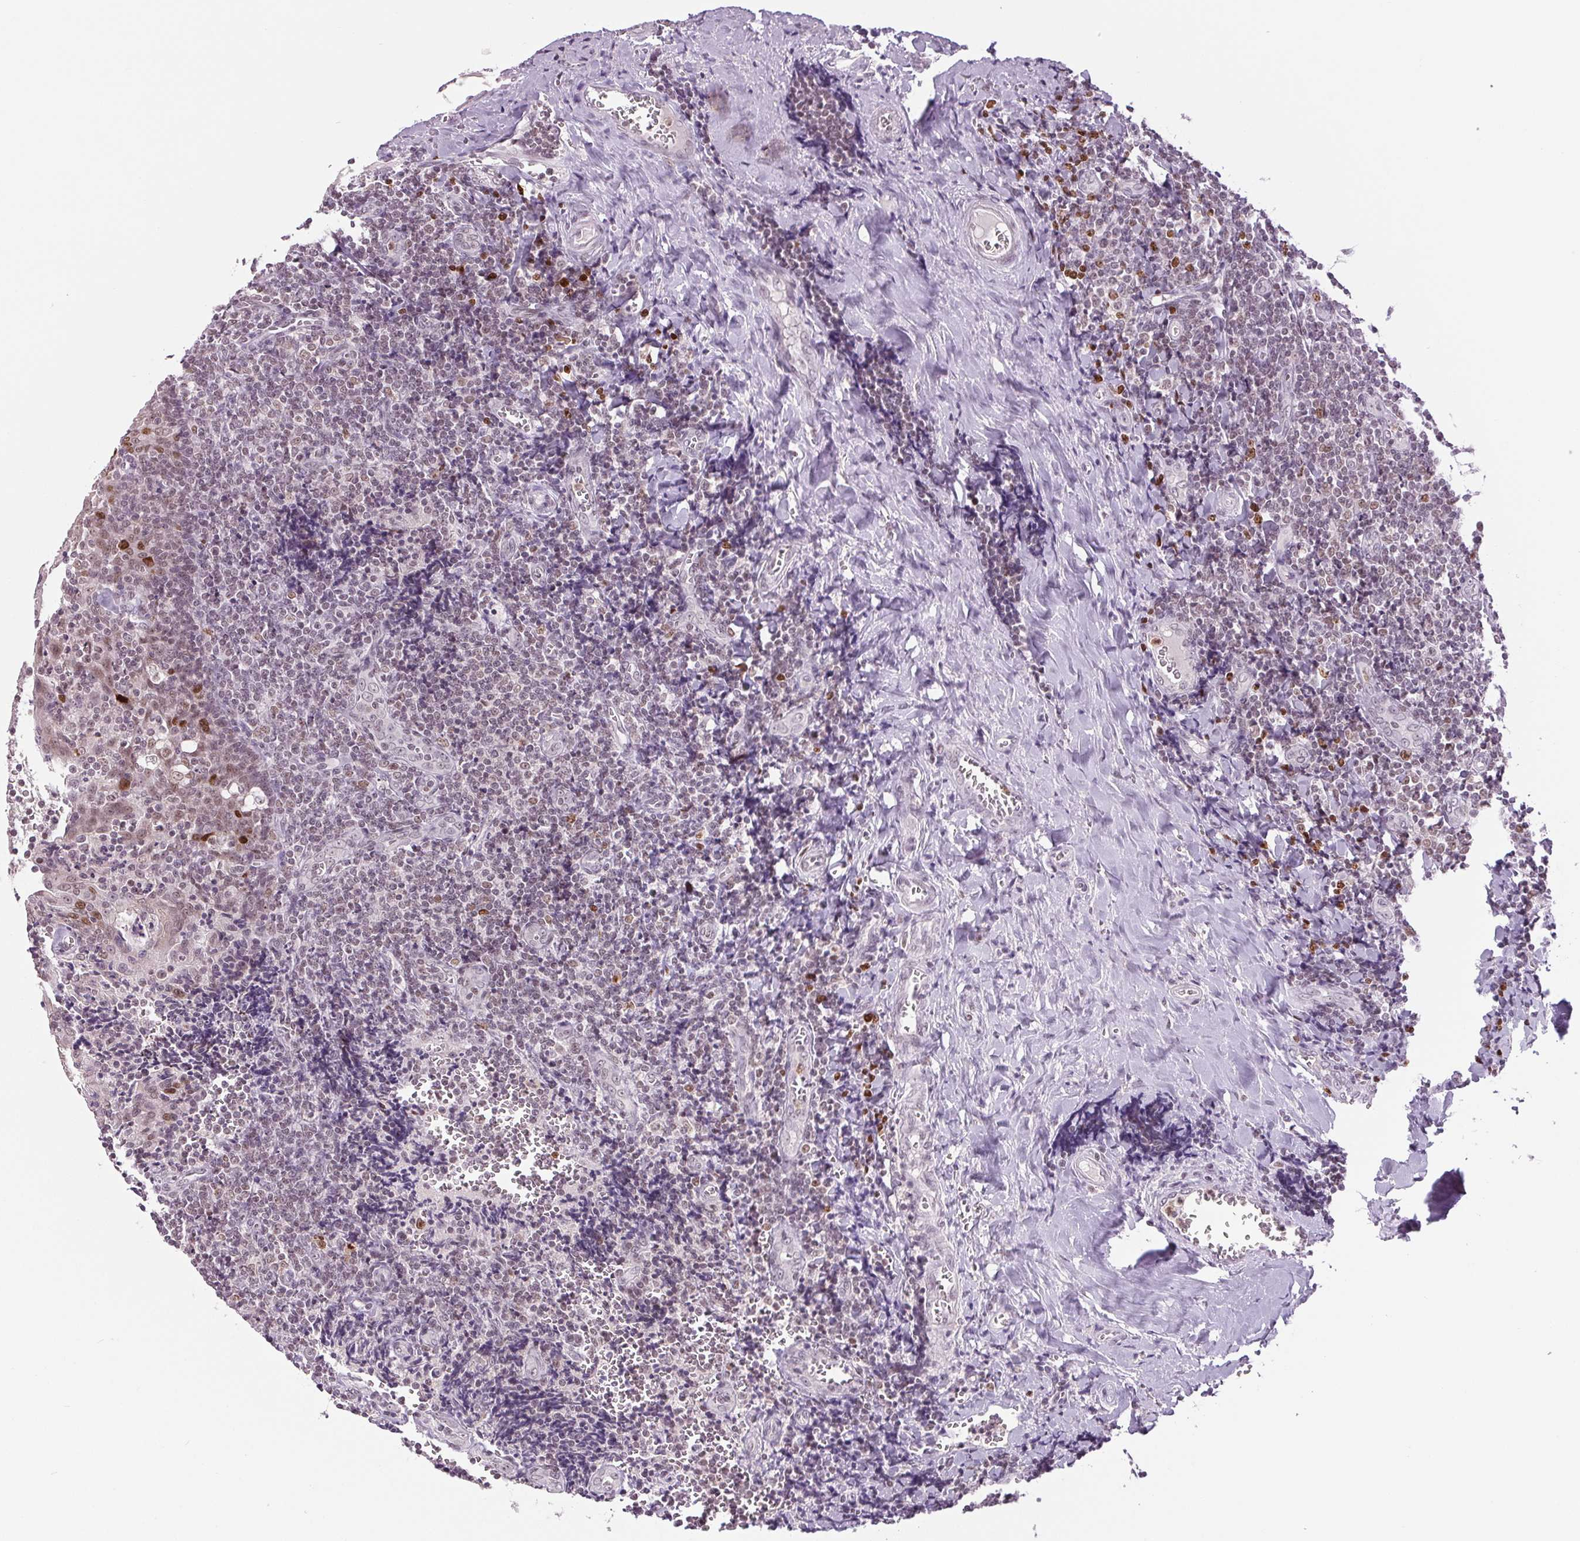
{"staining": {"intensity": "strong", "quantity": "<25%", "location": "nuclear"}, "tissue": "tonsil", "cell_type": "Germinal center cells", "image_type": "normal", "snomed": [{"axis": "morphology", "description": "Normal tissue, NOS"}, {"axis": "morphology", "description": "Inflammation, NOS"}, {"axis": "topography", "description": "Tonsil"}], "caption": "High-power microscopy captured an immunohistochemistry micrograph of benign tonsil, revealing strong nuclear positivity in approximately <25% of germinal center cells. The staining was performed using DAB to visualize the protein expression in brown, while the nuclei were stained in blue with hematoxylin (Magnification: 20x).", "gene": "SMIM6", "patient": {"sex": "female", "age": 31}}